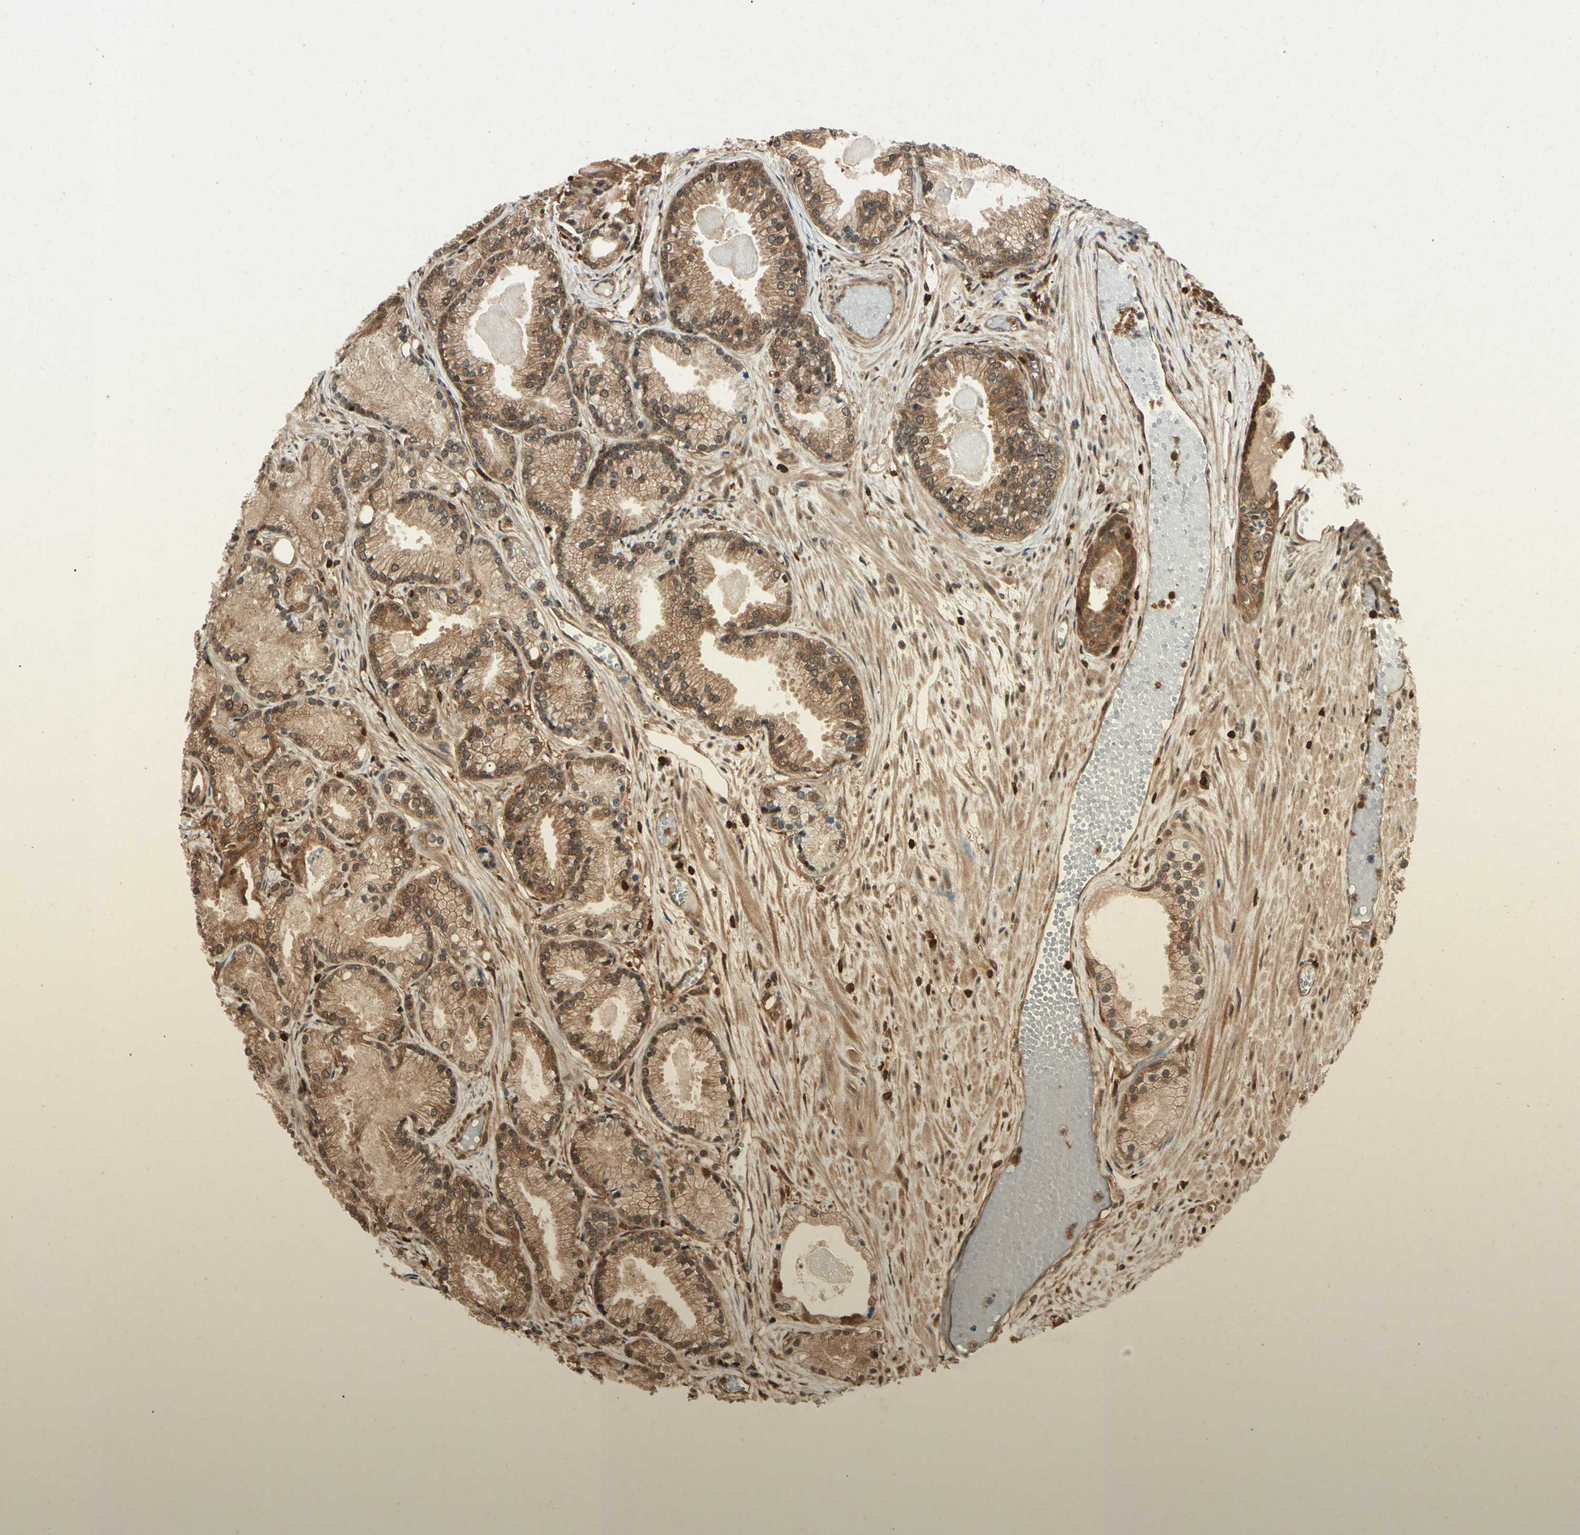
{"staining": {"intensity": "moderate", "quantity": ">75%", "location": "cytoplasmic/membranous"}, "tissue": "prostate cancer", "cell_type": "Tumor cells", "image_type": "cancer", "snomed": [{"axis": "morphology", "description": "Adenocarcinoma, Low grade"}, {"axis": "topography", "description": "Prostate"}], "caption": "Protein expression analysis of prostate low-grade adenocarcinoma displays moderate cytoplasmic/membranous expression in approximately >75% of tumor cells.", "gene": "YWHAQ", "patient": {"sex": "male", "age": 72}}